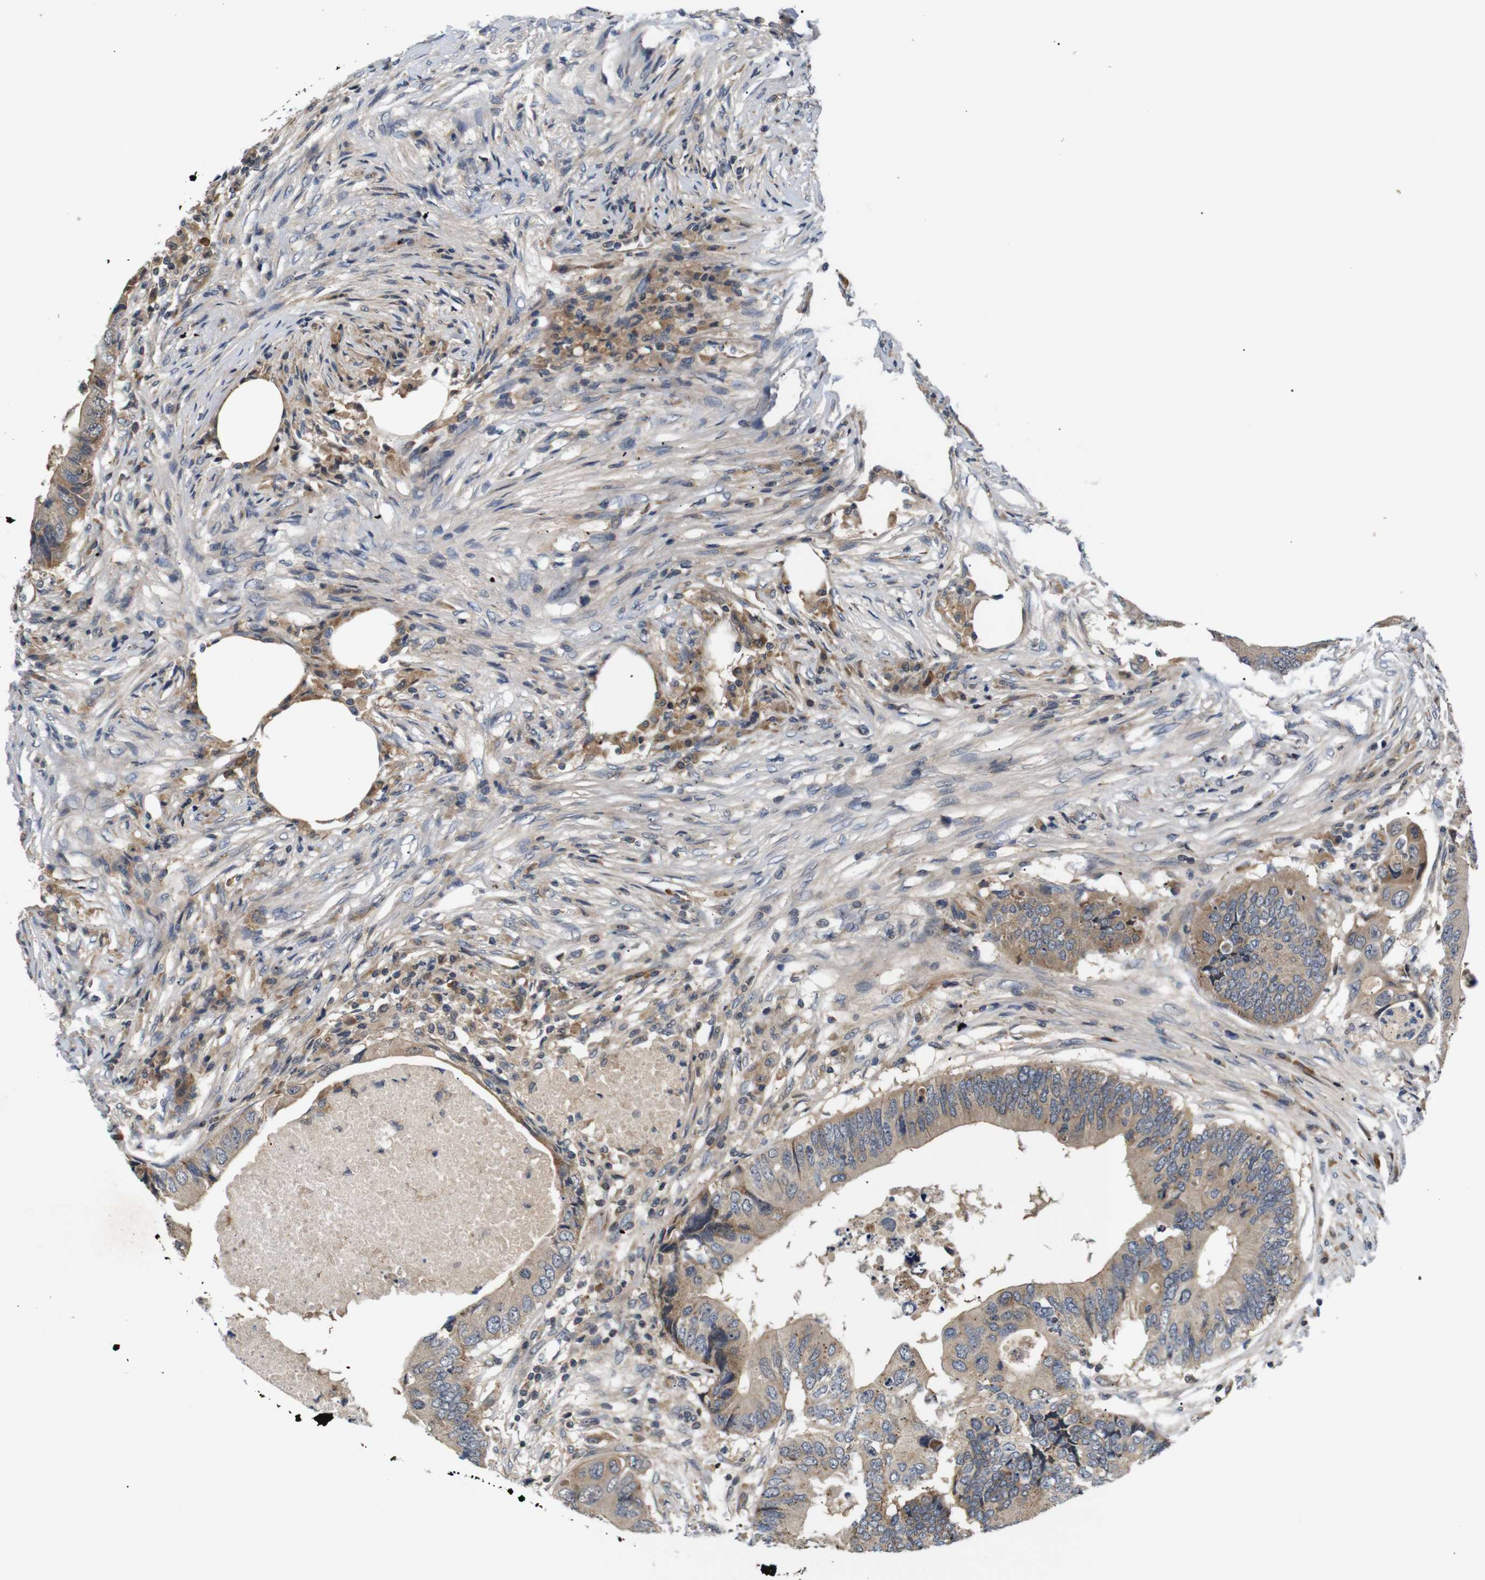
{"staining": {"intensity": "weak", "quantity": ">75%", "location": "cytoplasmic/membranous"}, "tissue": "colorectal cancer", "cell_type": "Tumor cells", "image_type": "cancer", "snomed": [{"axis": "morphology", "description": "Adenocarcinoma, NOS"}, {"axis": "topography", "description": "Colon"}], "caption": "Colorectal cancer stained with DAB (3,3'-diaminobenzidine) IHC exhibits low levels of weak cytoplasmic/membranous positivity in about >75% of tumor cells.", "gene": "RIPK1", "patient": {"sex": "male", "age": 71}}